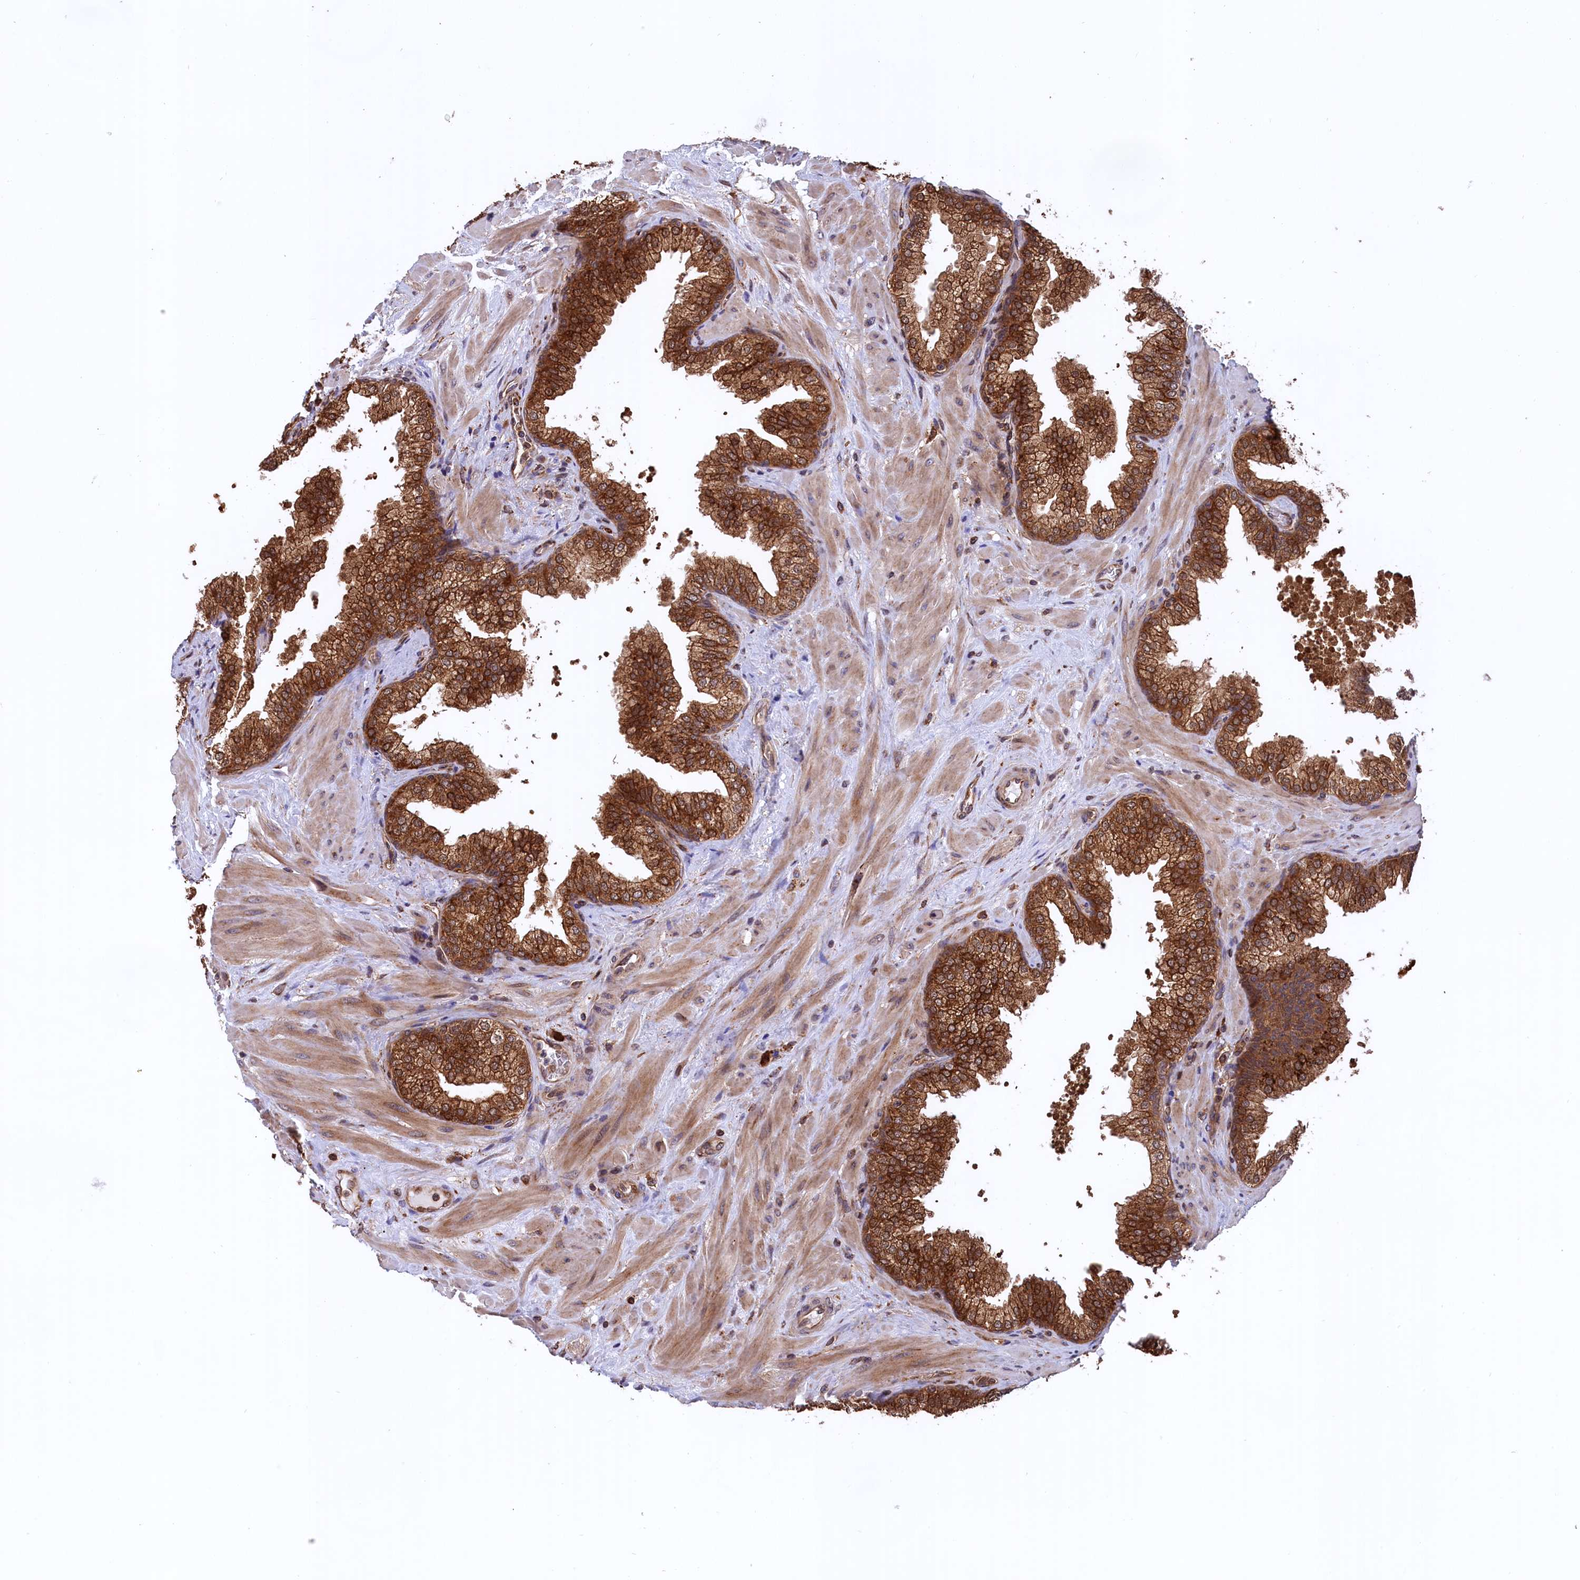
{"staining": {"intensity": "strong", "quantity": ">75%", "location": "cytoplasmic/membranous"}, "tissue": "prostate", "cell_type": "Glandular cells", "image_type": "normal", "snomed": [{"axis": "morphology", "description": "Normal tissue, NOS"}, {"axis": "topography", "description": "Prostate"}], "caption": "Protein positivity by immunohistochemistry (IHC) shows strong cytoplasmic/membranous staining in approximately >75% of glandular cells in unremarkable prostate.", "gene": "PLA2G4C", "patient": {"sex": "male", "age": 60}}